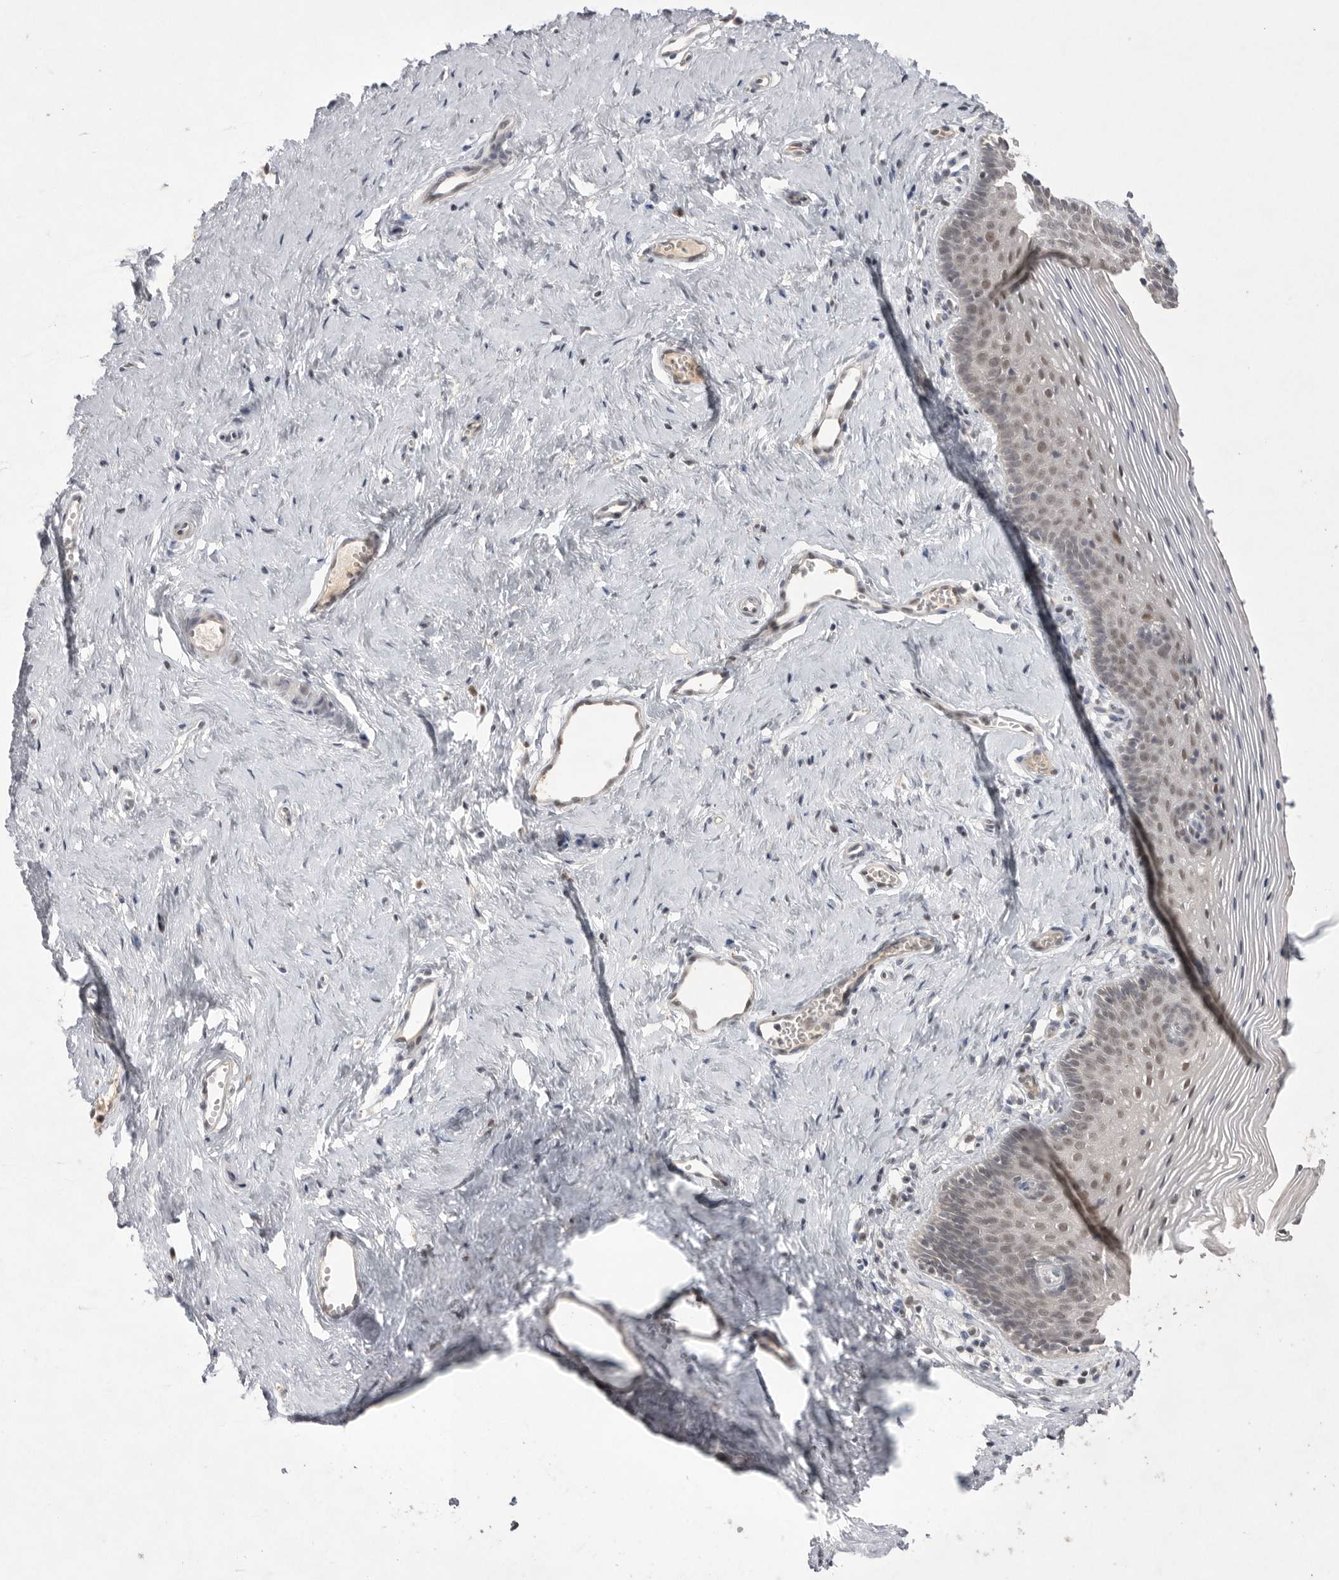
{"staining": {"intensity": "weak", "quantity": "25%-75%", "location": "nuclear"}, "tissue": "vagina", "cell_type": "Squamous epithelial cells", "image_type": "normal", "snomed": [{"axis": "morphology", "description": "Normal tissue, NOS"}, {"axis": "topography", "description": "Vagina"}], "caption": "Vagina stained for a protein (brown) reveals weak nuclear positive staining in about 25%-75% of squamous epithelial cells.", "gene": "HUS1", "patient": {"sex": "female", "age": 32}}